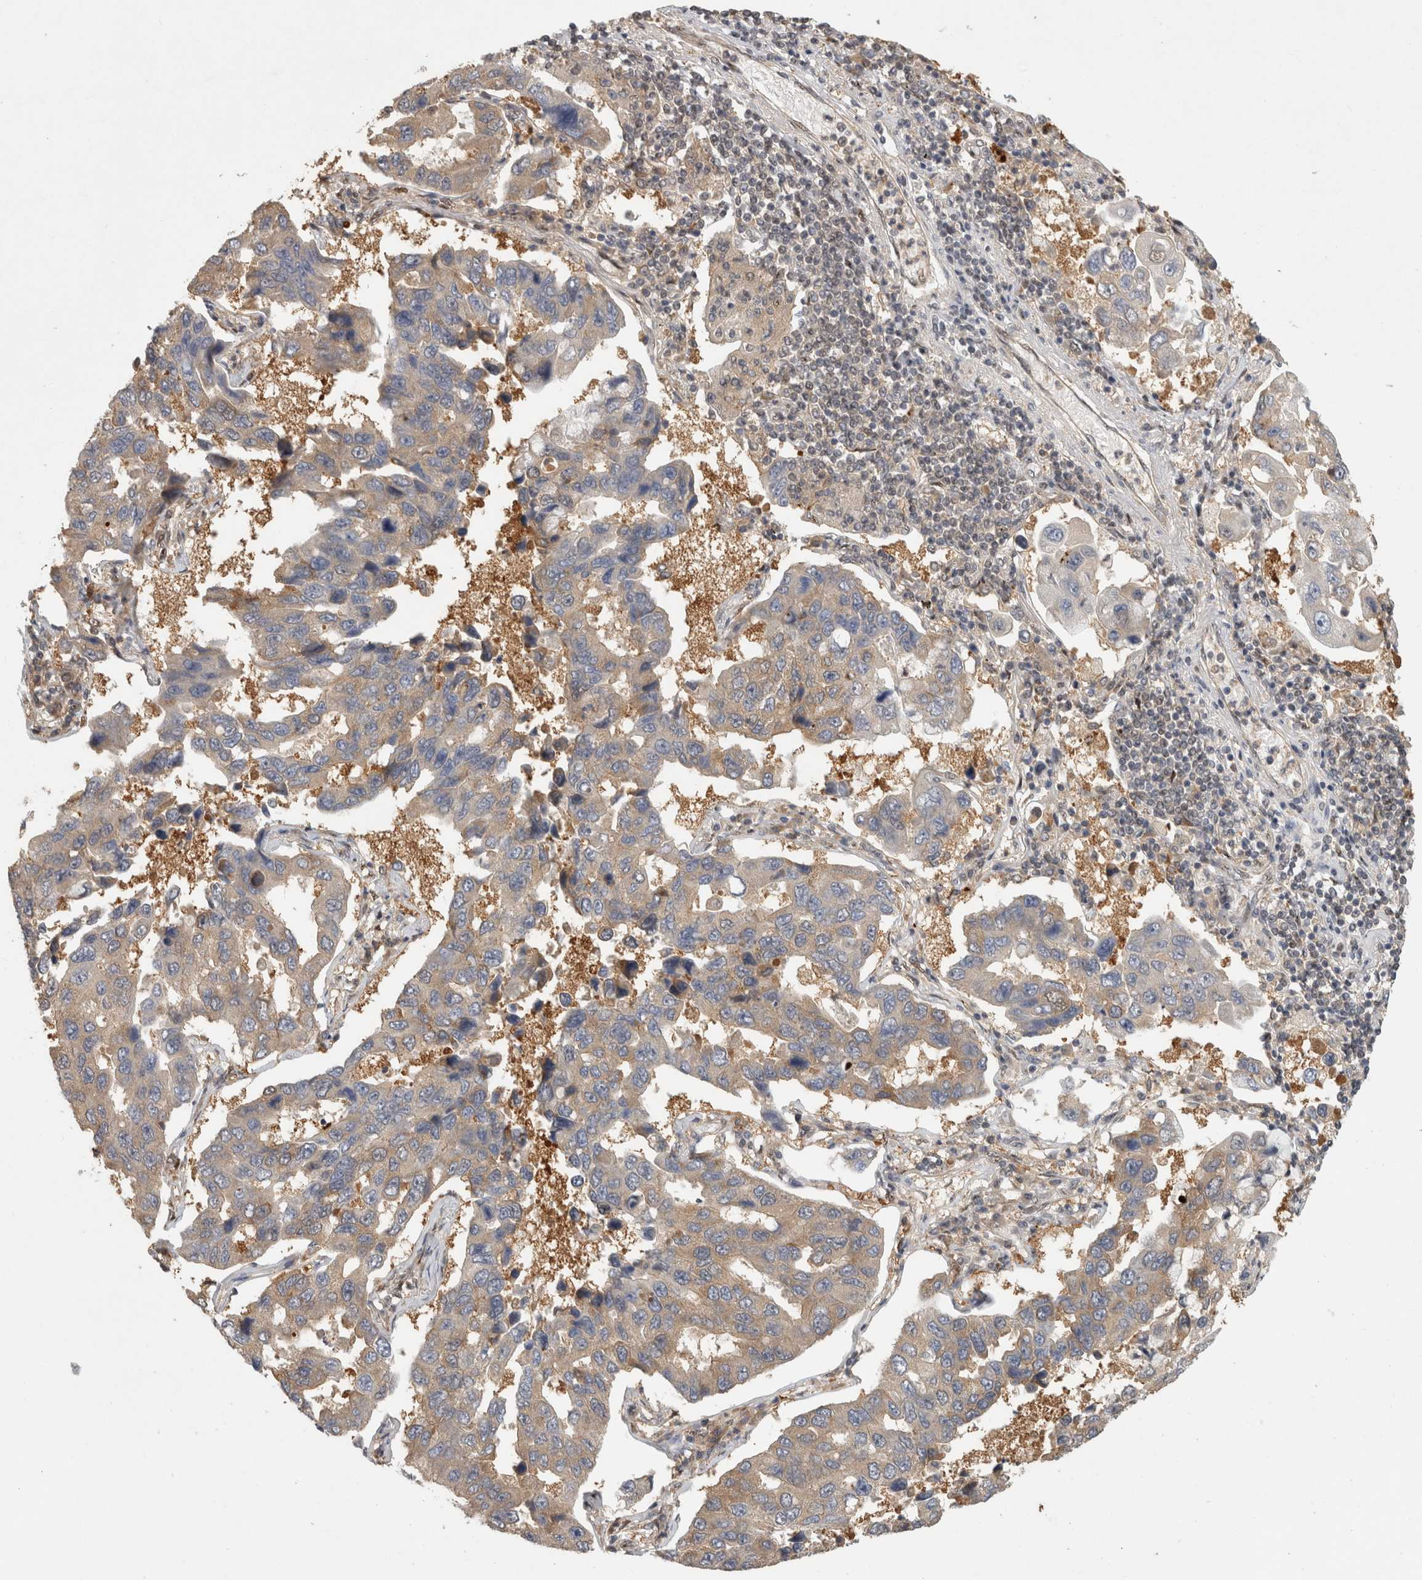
{"staining": {"intensity": "moderate", "quantity": "25%-75%", "location": "cytoplasmic/membranous"}, "tissue": "lung cancer", "cell_type": "Tumor cells", "image_type": "cancer", "snomed": [{"axis": "morphology", "description": "Adenocarcinoma, NOS"}, {"axis": "topography", "description": "Lung"}], "caption": "IHC histopathology image of lung cancer stained for a protein (brown), which demonstrates medium levels of moderate cytoplasmic/membranous expression in approximately 25%-75% of tumor cells.", "gene": "PIGP", "patient": {"sex": "male", "age": 64}}